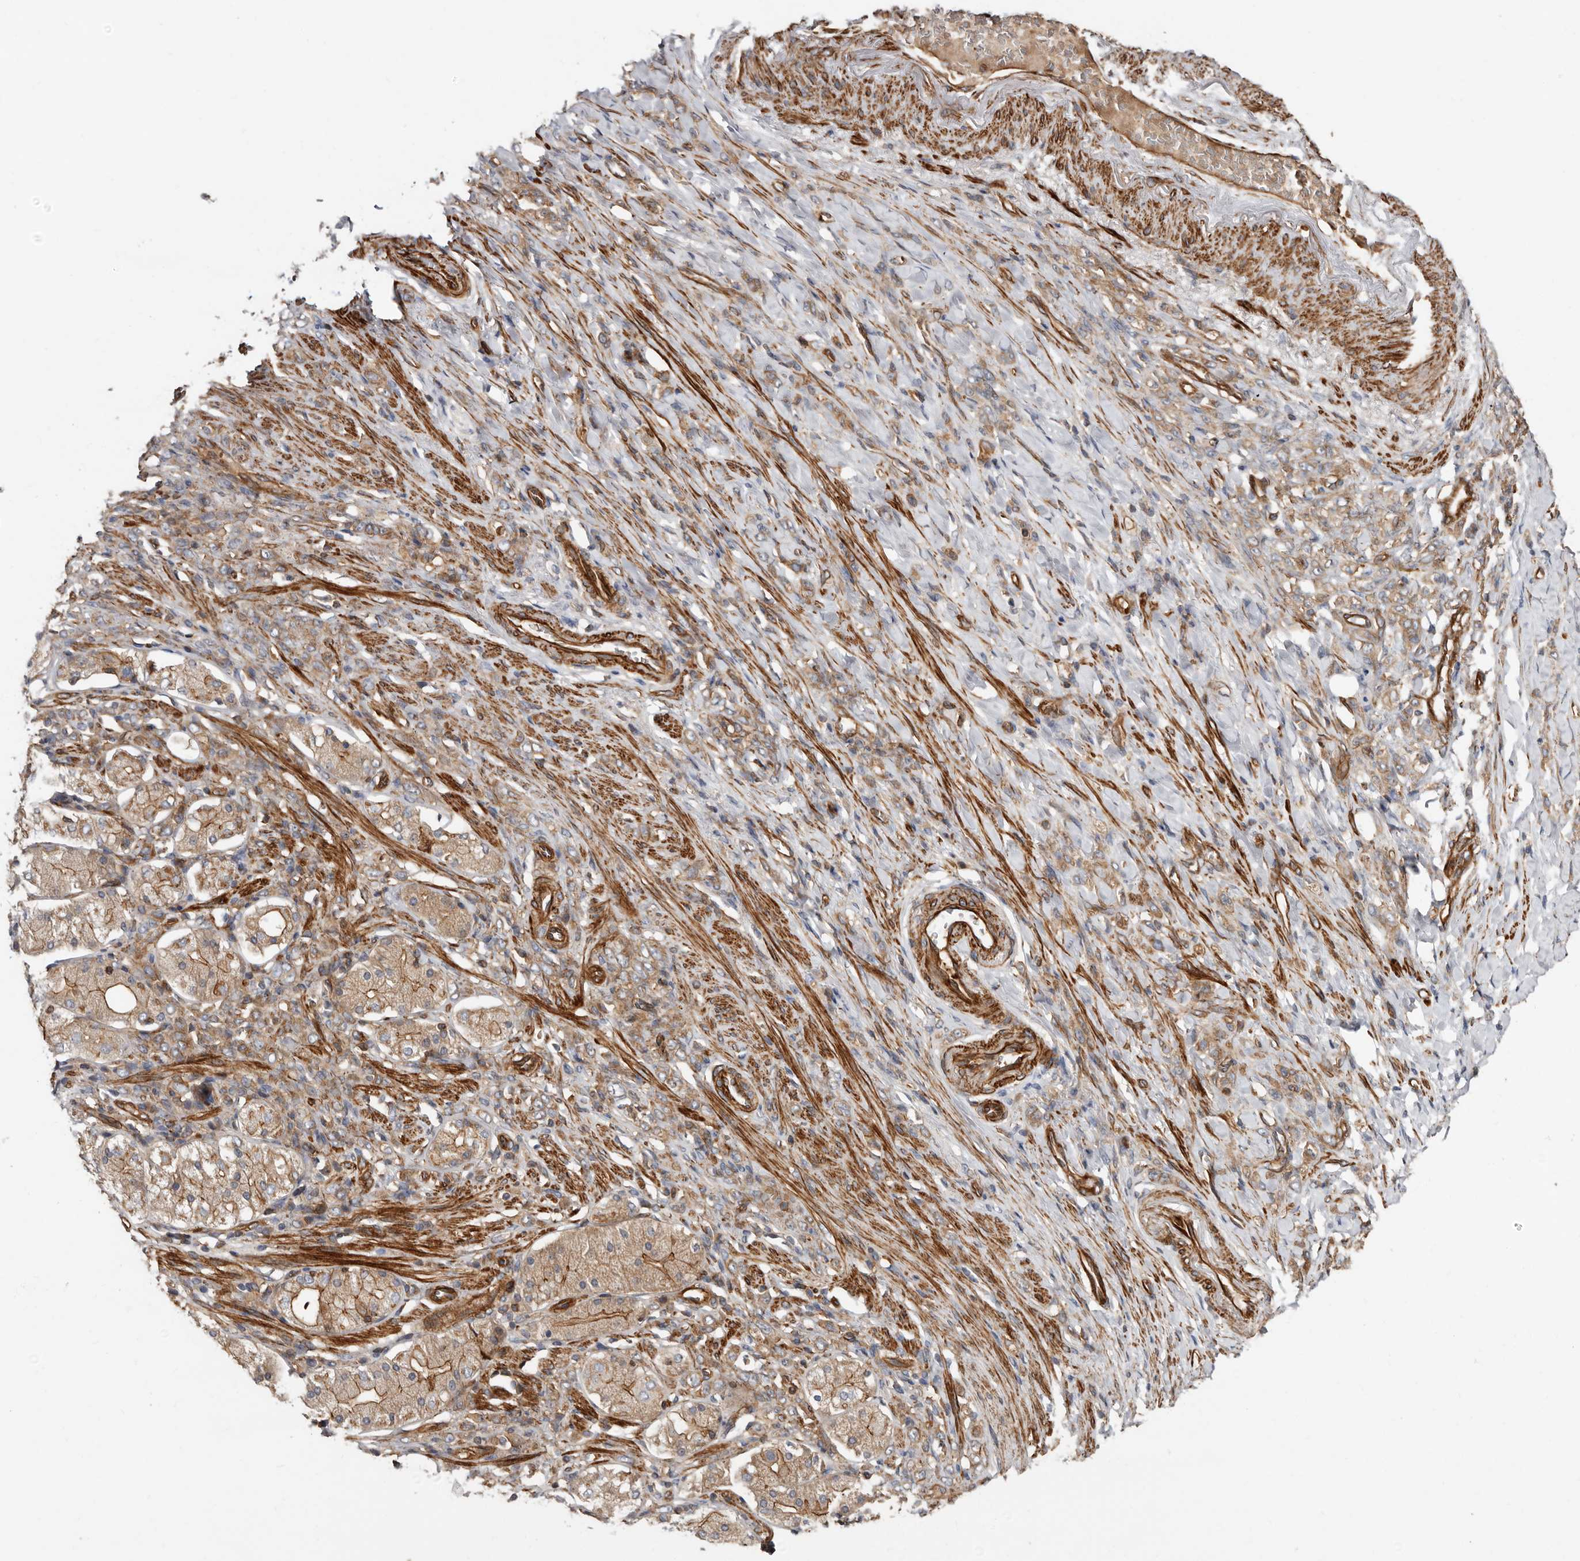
{"staining": {"intensity": "moderate", "quantity": ">75%", "location": "cytoplasmic/membranous"}, "tissue": "stomach cancer", "cell_type": "Tumor cells", "image_type": "cancer", "snomed": [{"axis": "morphology", "description": "Normal tissue, NOS"}, {"axis": "morphology", "description": "Adenocarcinoma, NOS"}, {"axis": "topography", "description": "Stomach"}], "caption": "Immunohistochemistry photomicrograph of stomach cancer stained for a protein (brown), which reveals medium levels of moderate cytoplasmic/membranous positivity in about >75% of tumor cells.", "gene": "TMC7", "patient": {"sex": "male", "age": 82}}